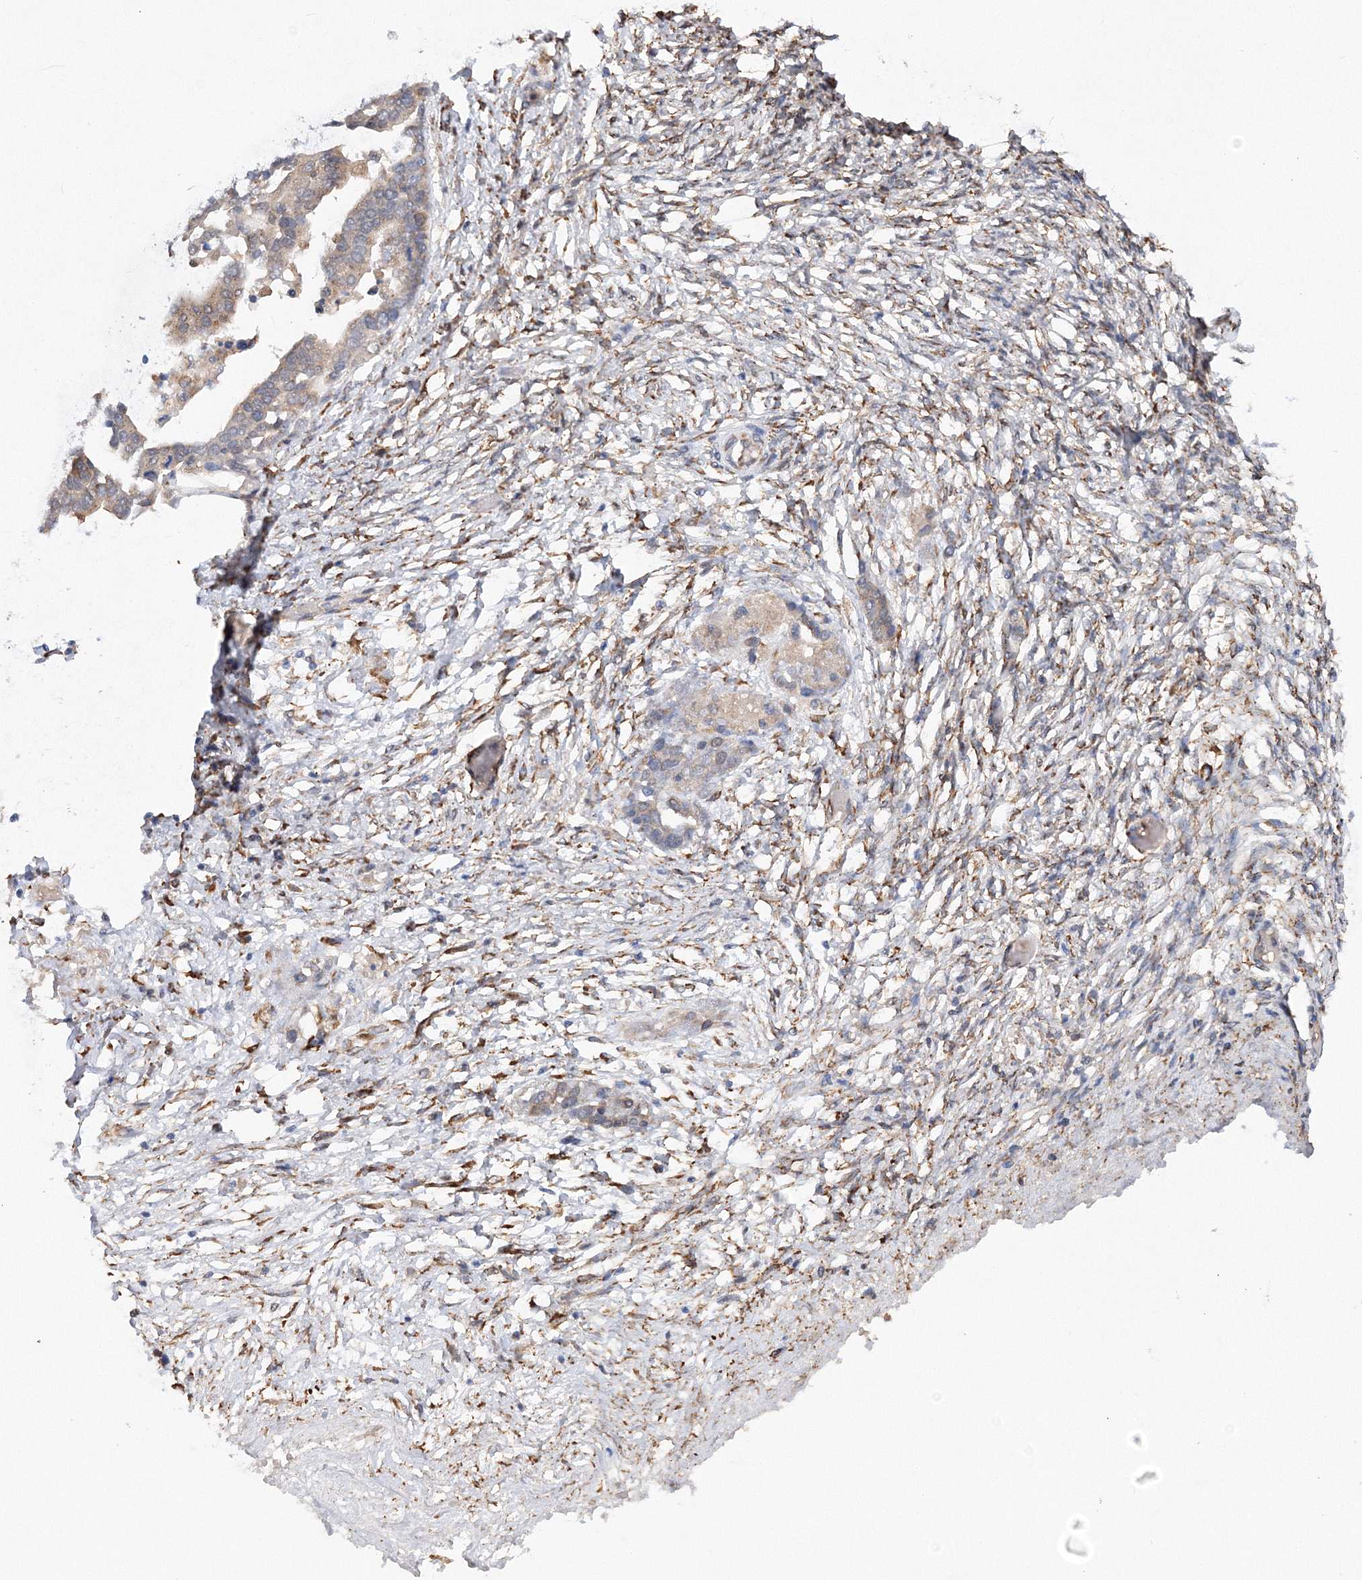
{"staining": {"intensity": "moderate", "quantity": "<25%", "location": "cytoplasmic/membranous"}, "tissue": "ovarian cancer", "cell_type": "Tumor cells", "image_type": "cancer", "snomed": [{"axis": "morphology", "description": "Cystadenocarcinoma, serous, NOS"}, {"axis": "topography", "description": "Ovary"}], "caption": "Protein staining of ovarian cancer (serous cystadenocarcinoma) tissue demonstrates moderate cytoplasmic/membranous staining in approximately <25% of tumor cells.", "gene": "DIS3L2", "patient": {"sex": "female", "age": 44}}